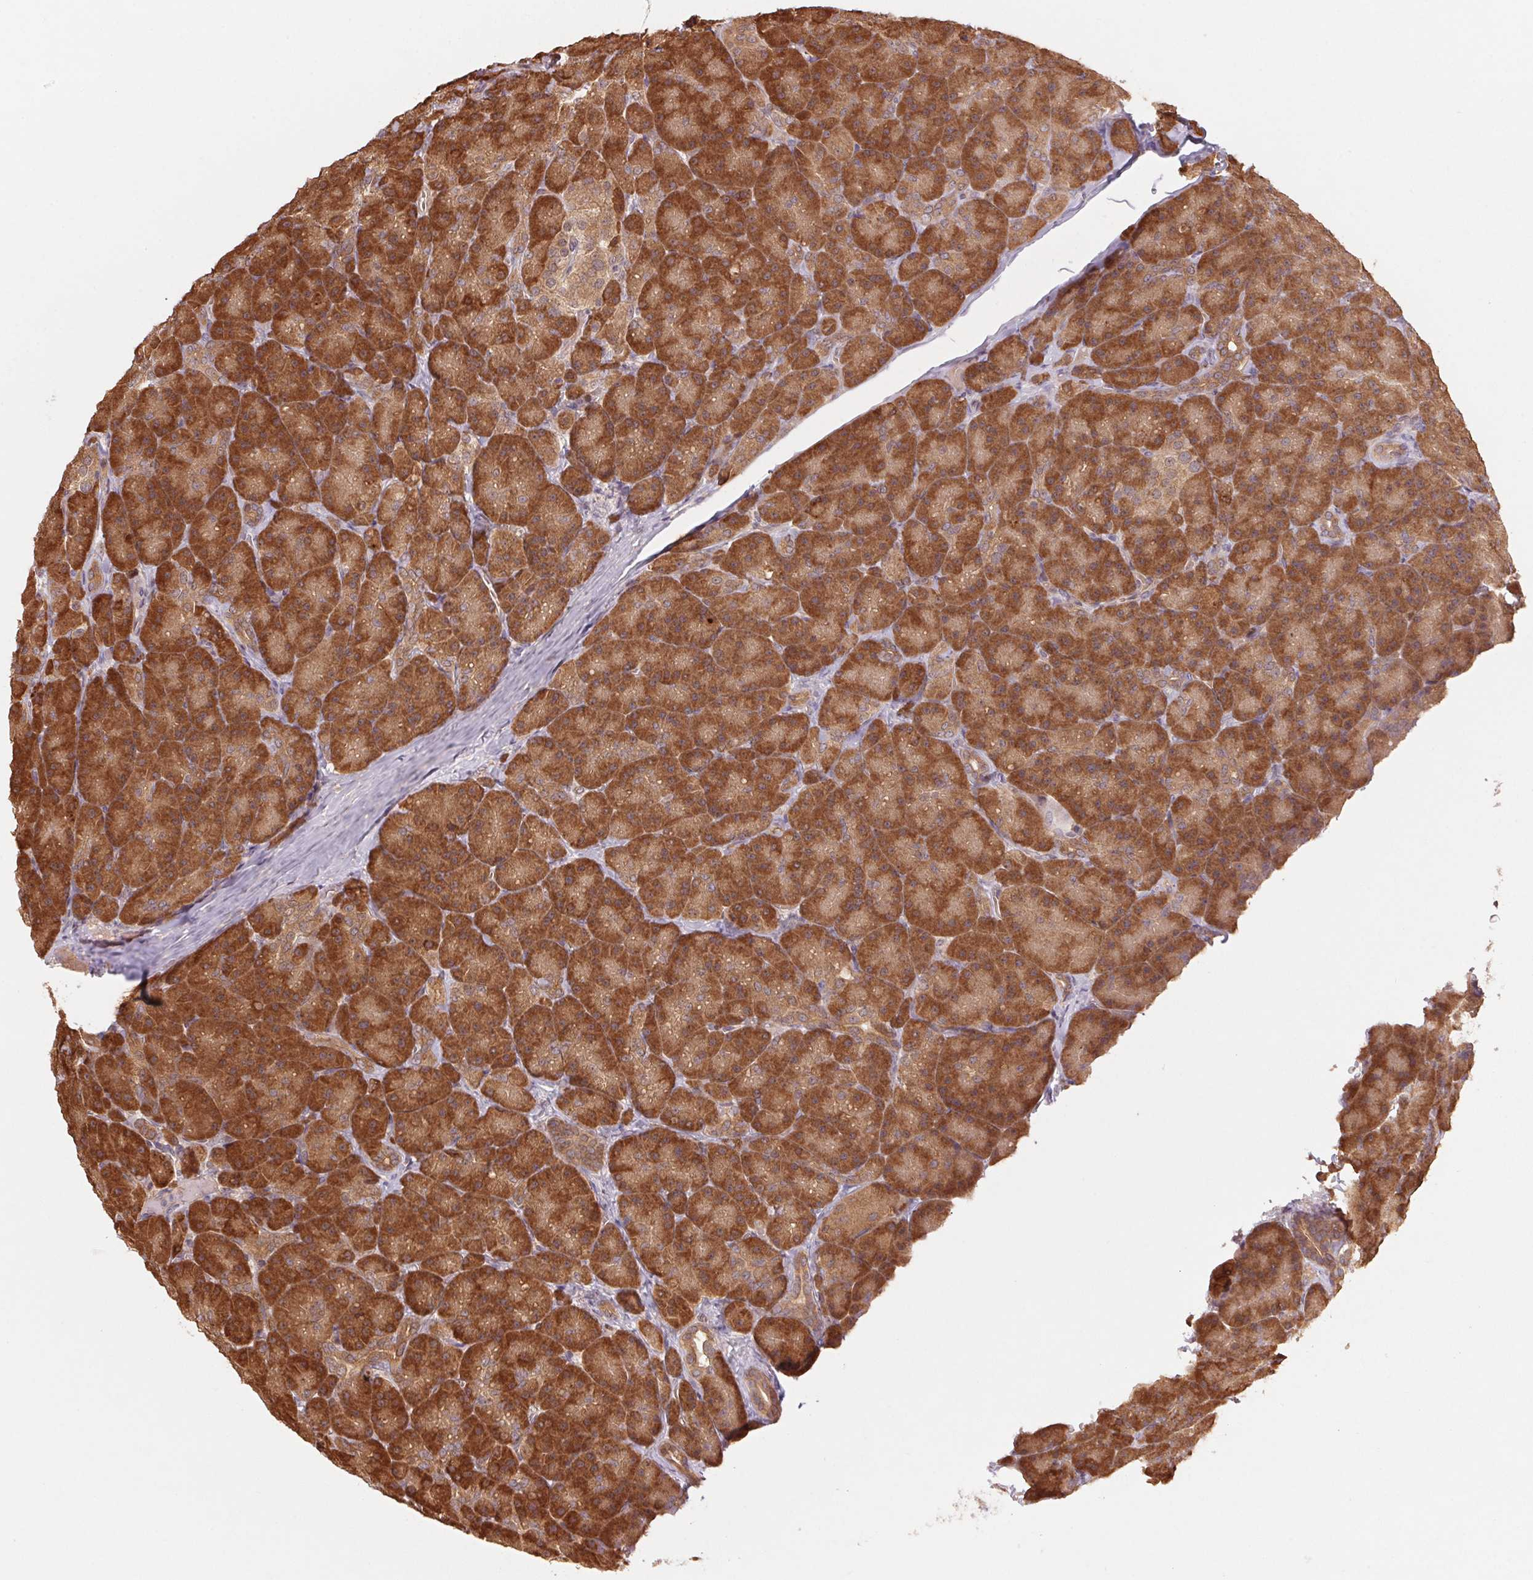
{"staining": {"intensity": "strong", "quantity": ">75%", "location": "cytoplasmic/membranous"}, "tissue": "pancreas", "cell_type": "Exocrine glandular cells", "image_type": "normal", "snomed": [{"axis": "morphology", "description": "Normal tissue, NOS"}, {"axis": "topography", "description": "Pancreas"}], "caption": "This is an image of immunohistochemistry (IHC) staining of benign pancreas, which shows strong staining in the cytoplasmic/membranous of exocrine glandular cells.", "gene": "RRM1", "patient": {"sex": "male", "age": 57}}